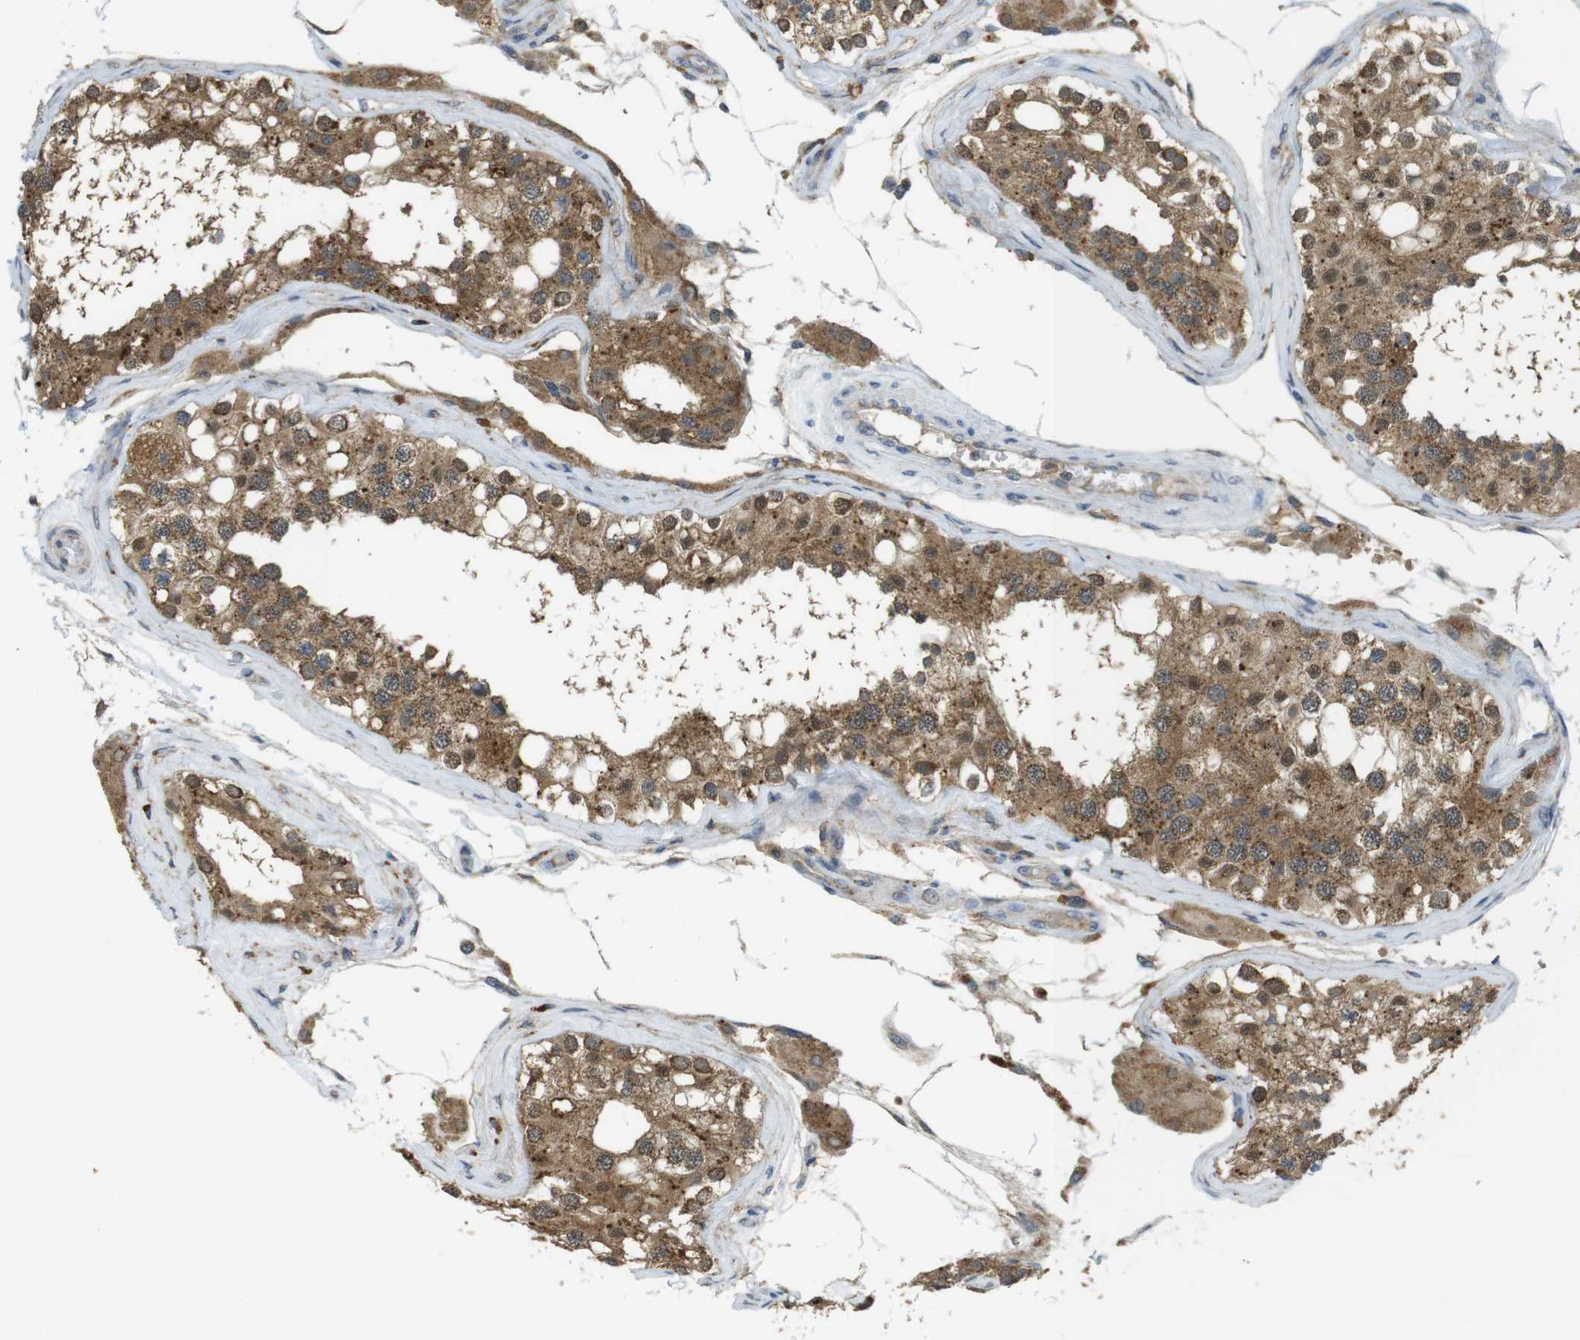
{"staining": {"intensity": "moderate", "quantity": ">75%", "location": "cytoplasmic/membranous"}, "tissue": "testis", "cell_type": "Cells in seminiferous ducts", "image_type": "normal", "snomed": [{"axis": "morphology", "description": "Normal tissue, NOS"}, {"axis": "topography", "description": "Testis"}], "caption": "Brown immunohistochemical staining in normal human testis demonstrates moderate cytoplasmic/membranous staining in approximately >75% of cells in seminiferous ducts.", "gene": "BRI3BP", "patient": {"sex": "male", "age": 68}}